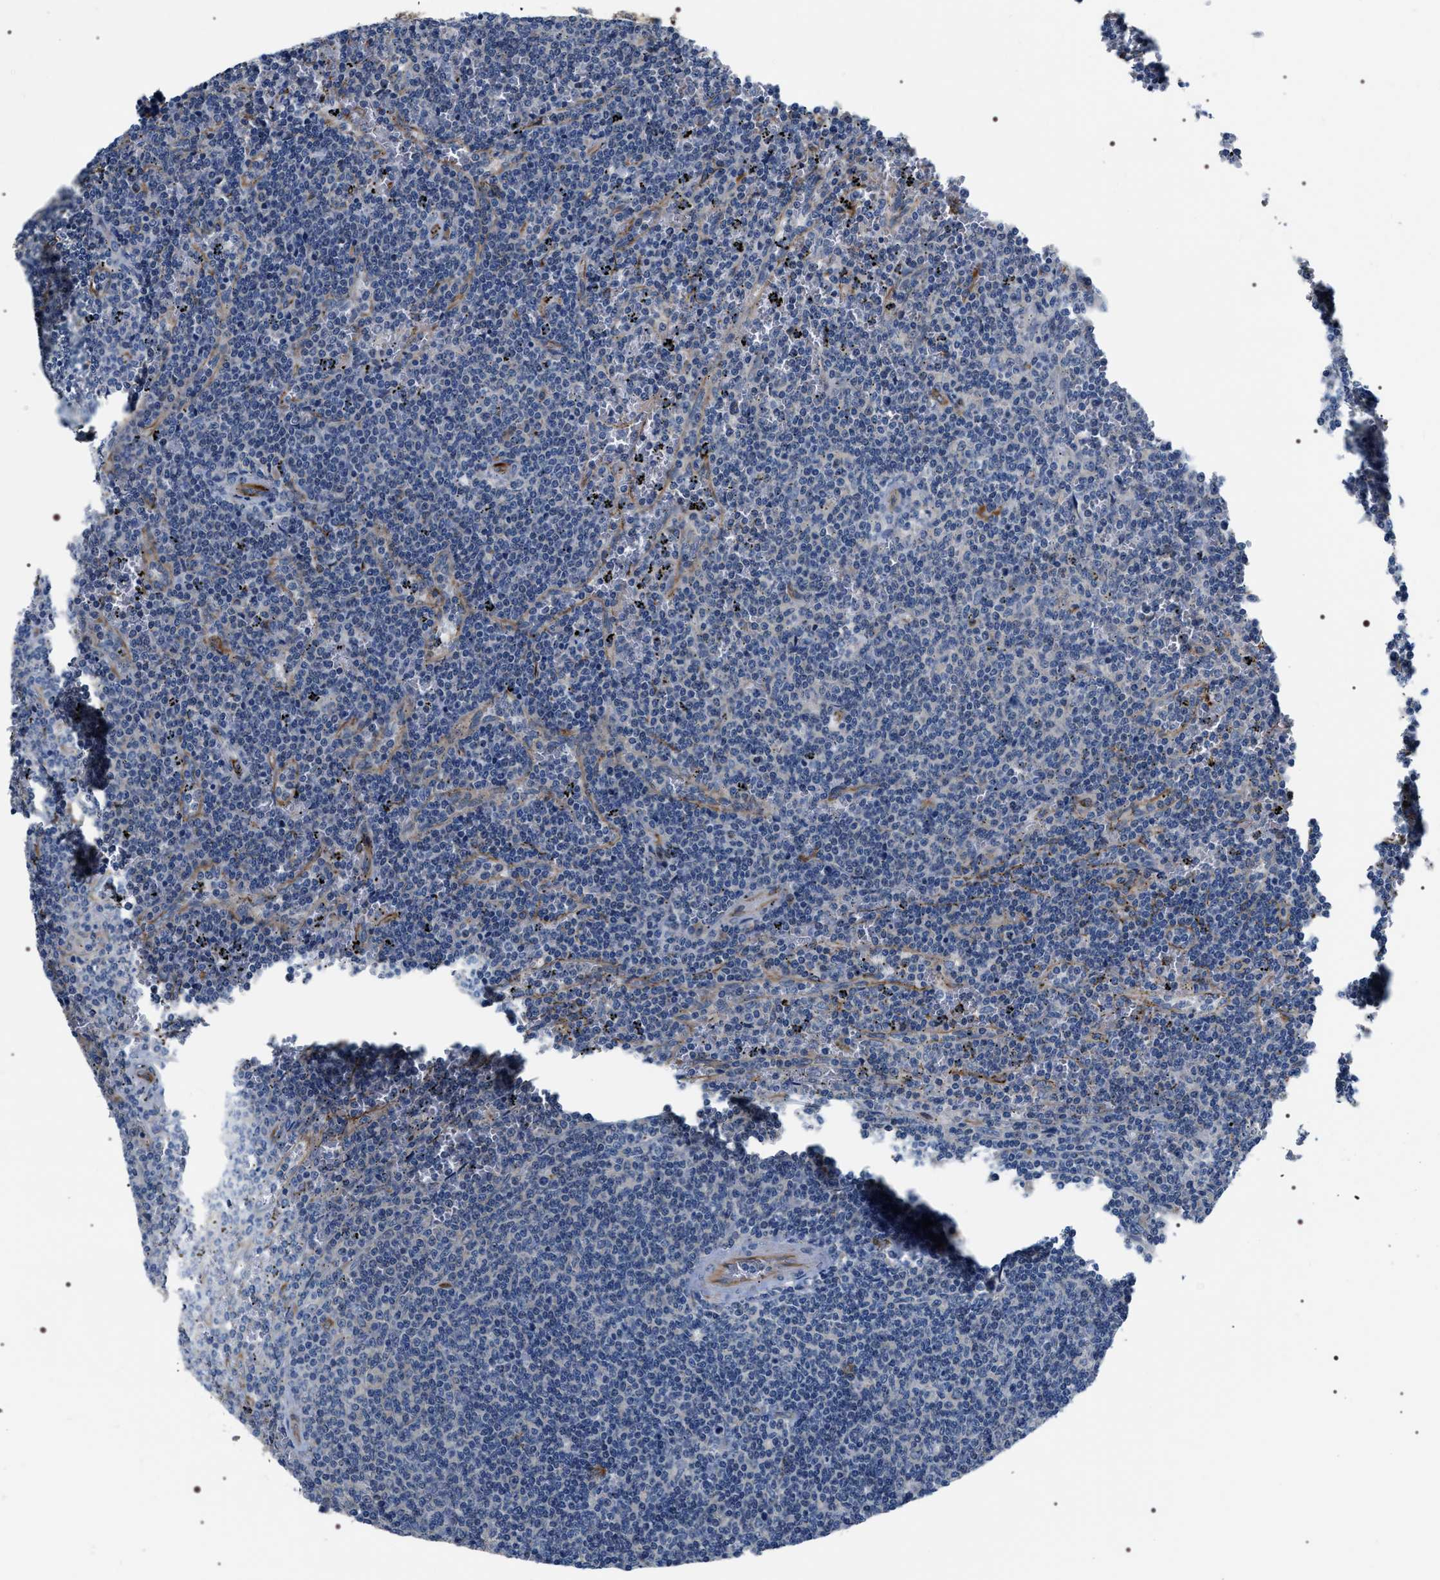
{"staining": {"intensity": "negative", "quantity": "none", "location": "none"}, "tissue": "lymphoma", "cell_type": "Tumor cells", "image_type": "cancer", "snomed": [{"axis": "morphology", "description": "Malignant lymphoma, non-Hodgkin's type, Low grade"}, {"axis": "topography", "description": "Spleen"}], "caption": "Immunohistochemistry image of neoplastic tissue: lymphoma stained with DAB (3,3'-diaminobenzidine) displays no significant protein positivity in tumor cells. (DAB (3,3'-diaminobenzidine) immunohistochemistry, high magnification).", "gene": "PKD1L1", "patient": {"sex": "female", "age": 50}}